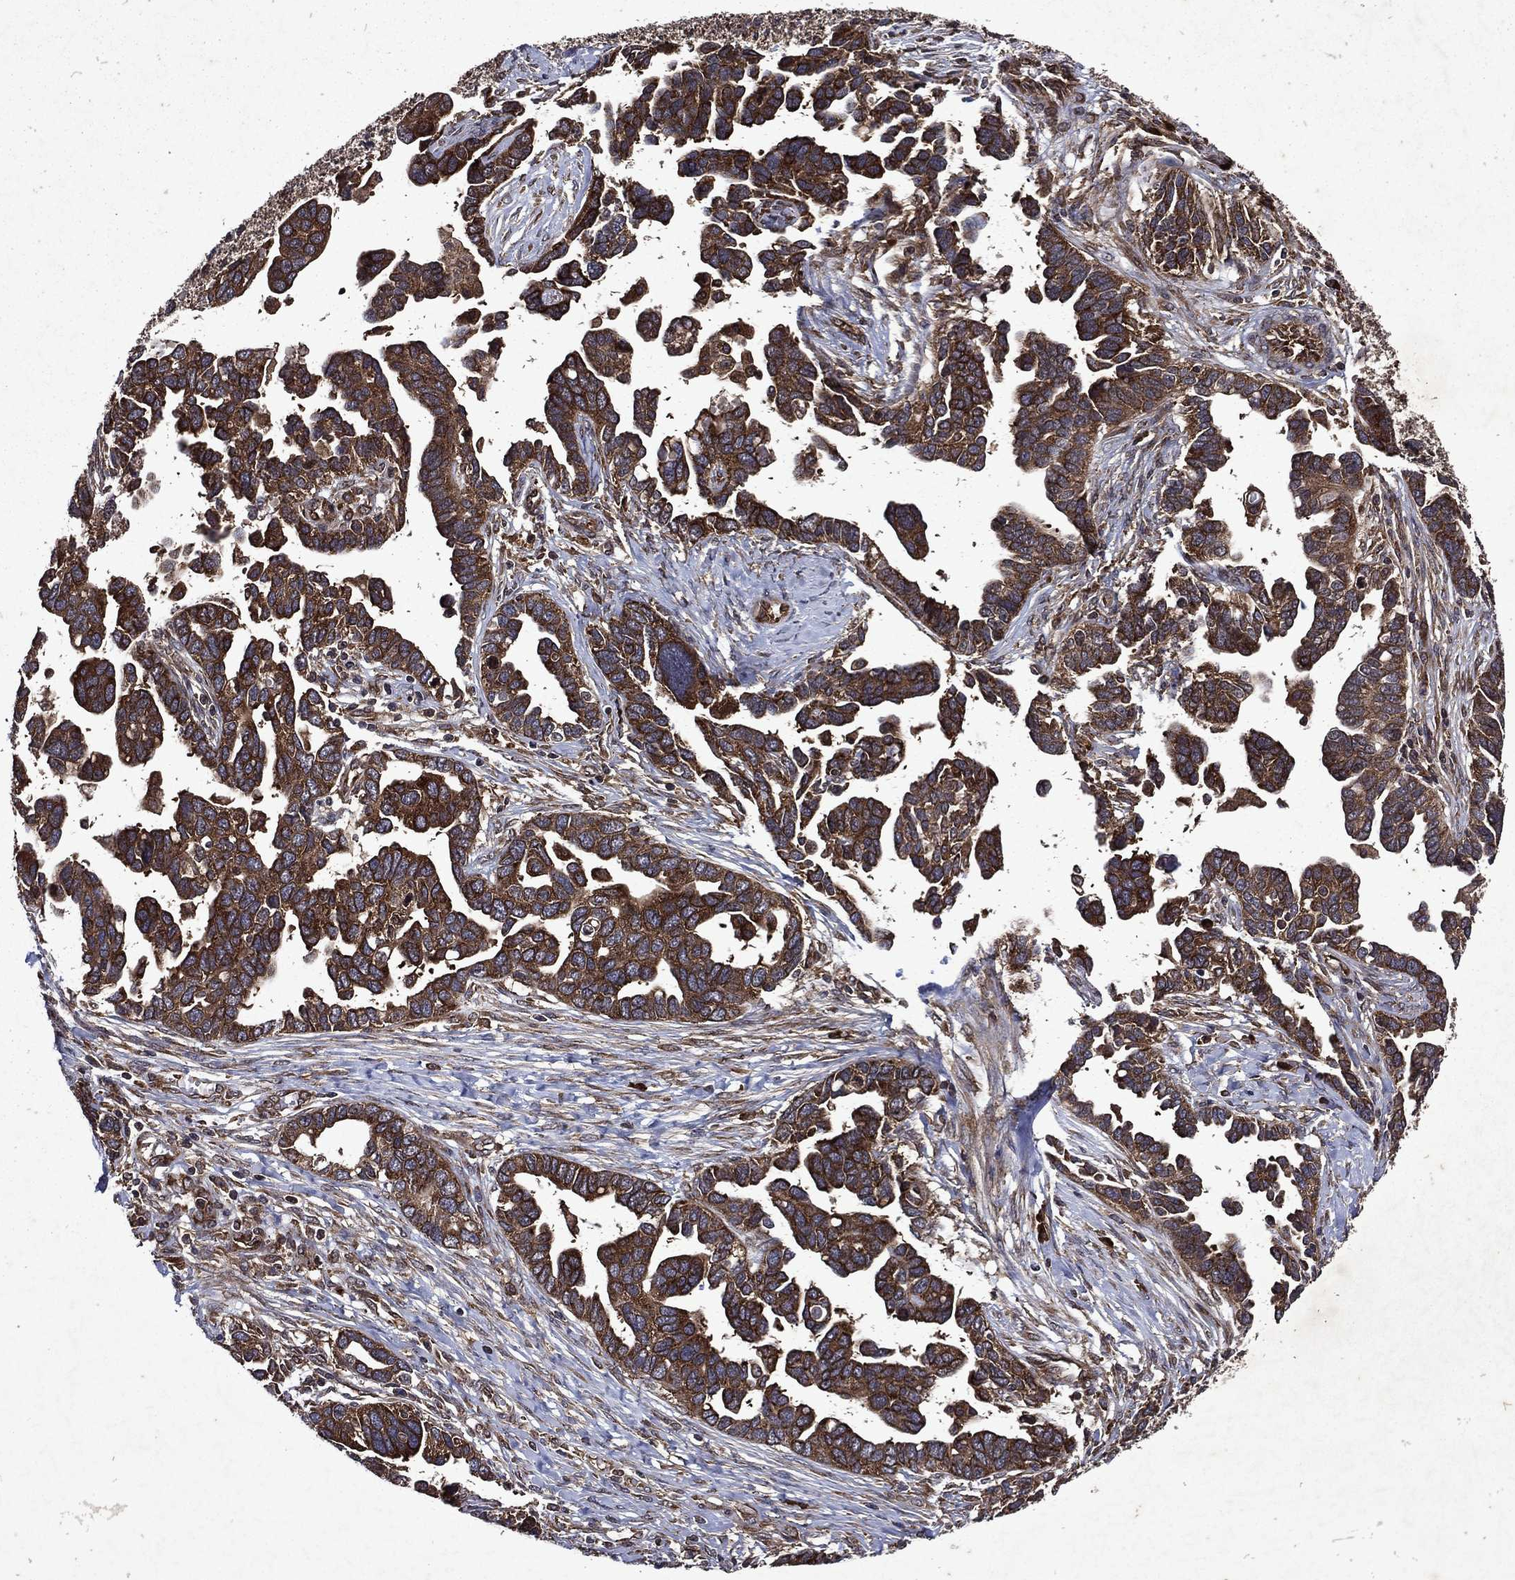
{"staining": {"intensity": "strong", "quantity": ">75%", "location": "cytoplasmic/membranous"}, "tissue": "ovarian cancer", "cell_type": "Tumor cells", "image_type": "cancer", "snomed": [{"axis": "morphology", "description": "Cystadenocarcinoma, serous, NOS"}, {"axis": "topography", "description": "Ovary"}], "caption": "Protein expression analysis of ovarian cancer (serous cystadenocarcinoma) demonstrates strong cytoplasmic/membranous expression in approximately >75% of tumor cells. (DAB (3,3'-diaminobenzidine) IHC, brown staining for protein, blue staining for nuclei).", "gene": "EIF2B4", "patient": {"sex": "female", "age": 54}}